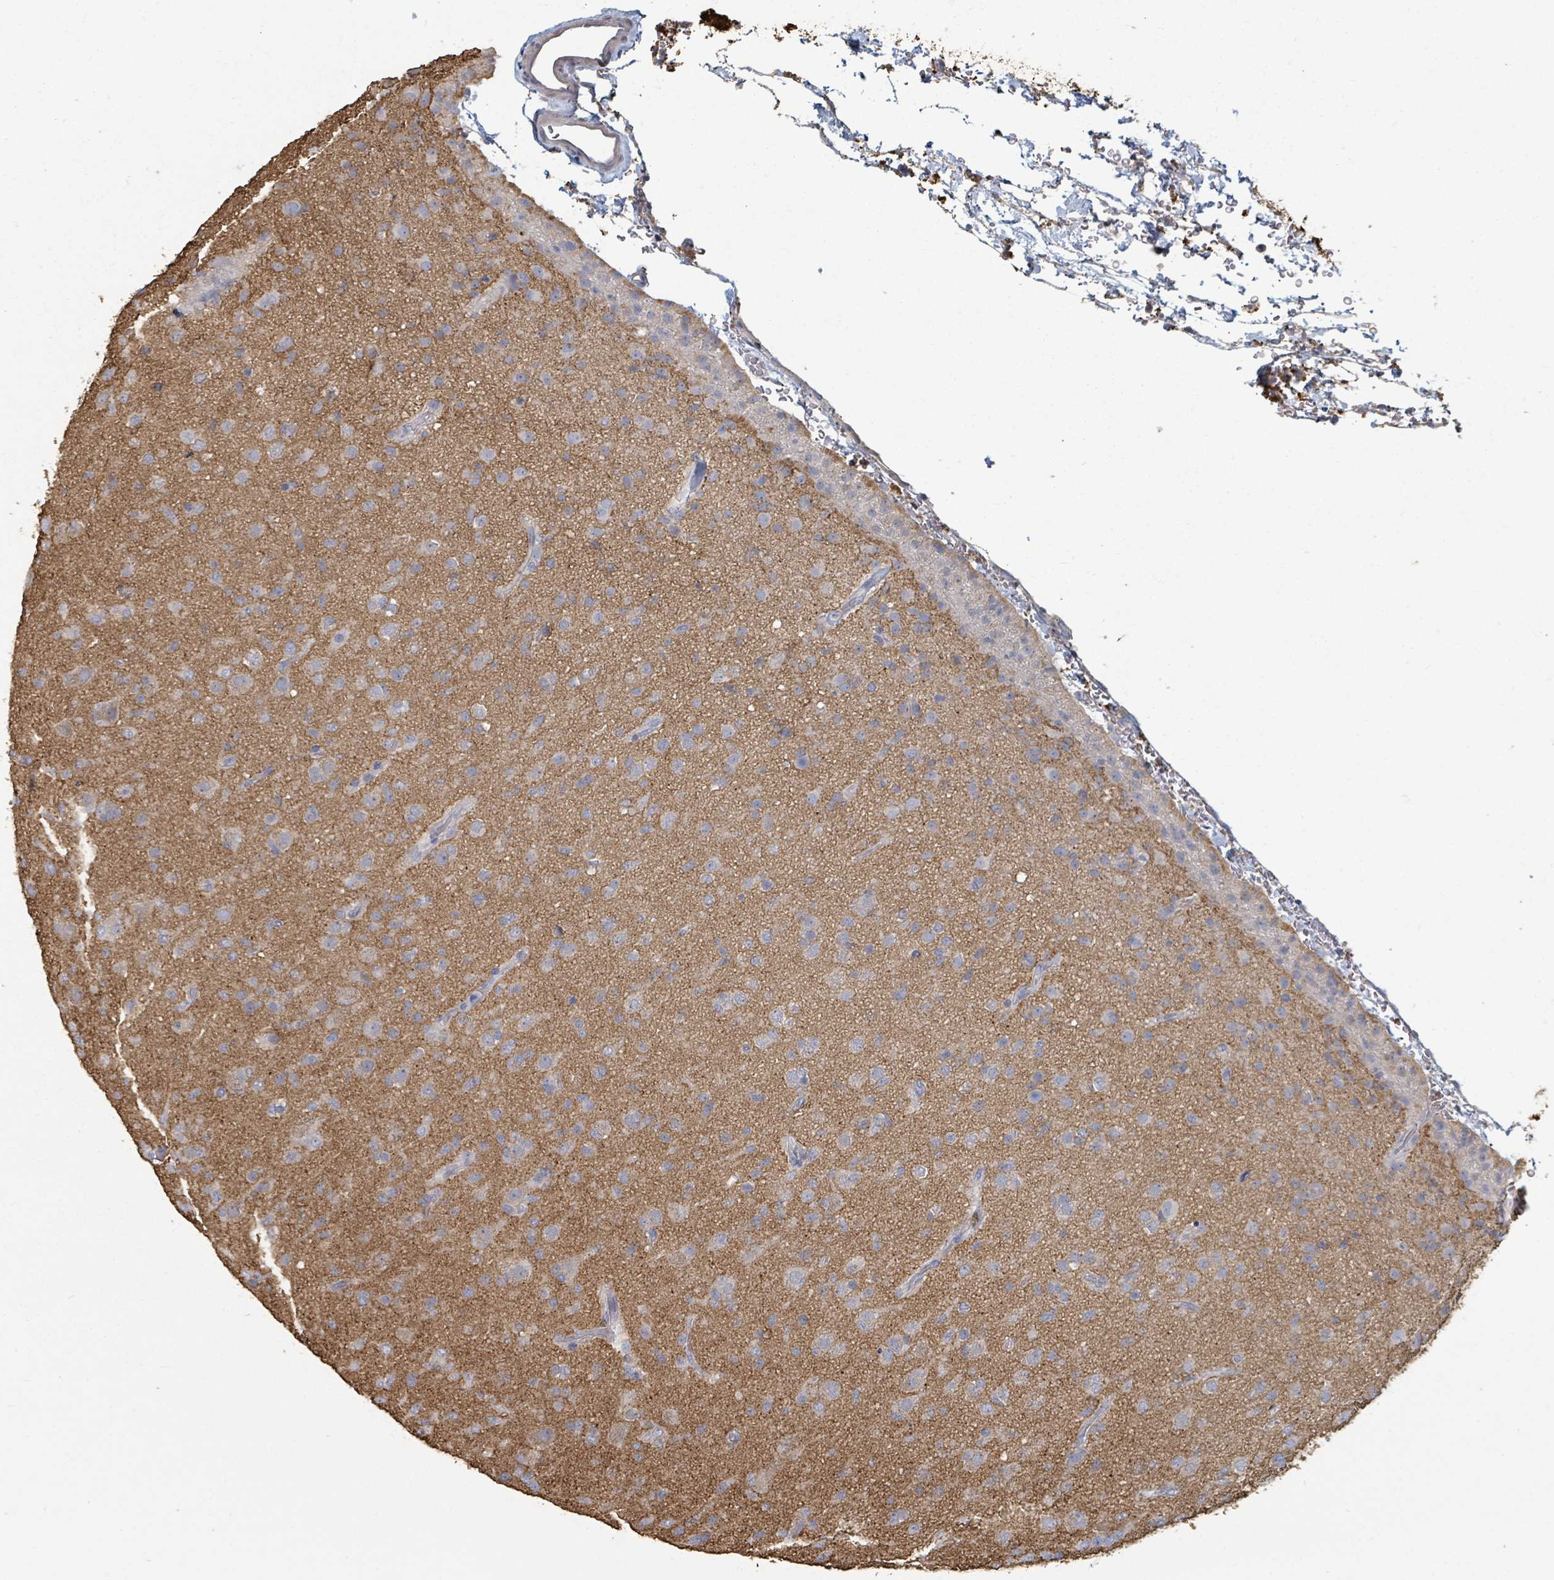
{"staining": {"intensity": "negative", "quantity": "none", "location": "none"}, "tissue": "glioma", "cell_type": "Tumor cells", "image_type": "cancer", "snomed": [{"axis": "morphology", "description": "Glioma, malignant, Low grade"}, {"axis": "topography", "description": "Brain"}], "caption": "Immunohistochemistry photomicrograph of glioma stained for a protein (brown), which displays no expression in tumor cells.", "gene": "PLAUR", "patient": {"sex": "male", "age": 65}}